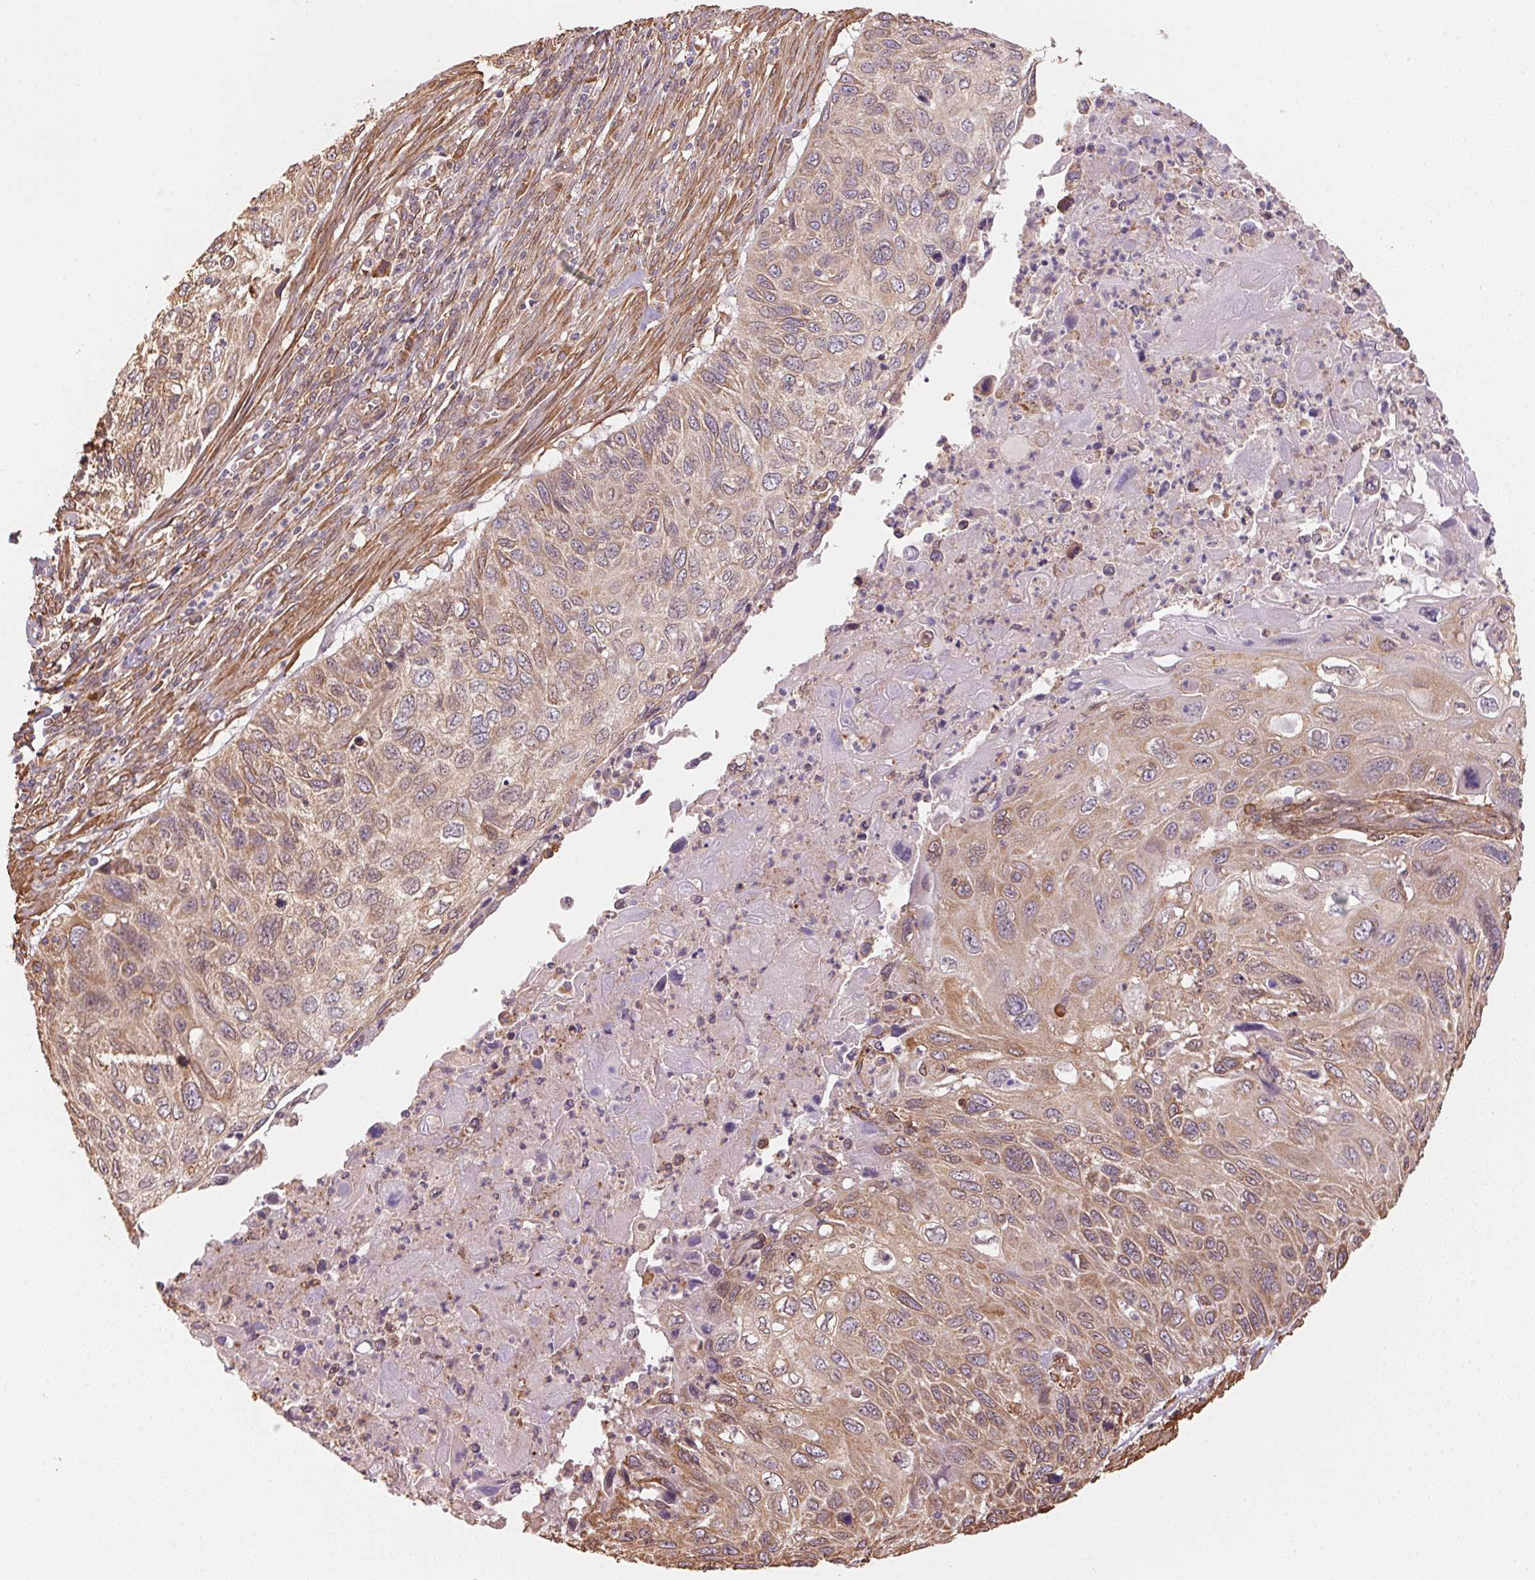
{"staining": {"intensity": "weak", "quantity": ">75%", "location": "cytoplasmic/membranous"}, "tissue": "cervical cancer", "cell_type": "Tumor cells", "image_type": "cancer", "snomed": [{"axis": "morphology", "description": "Squamous cell carcinoma, NOS"}, {"axis": "topography", "description": "Cervix"}], "caption": "Immunohistochemical staining of human cervical cancer displays low levels of weak cytoplasmic/membranous positivity in approximately >75% of tumor cells.", "gene": "C6orf163", "patient": {"sex": "female", "age": 70}}